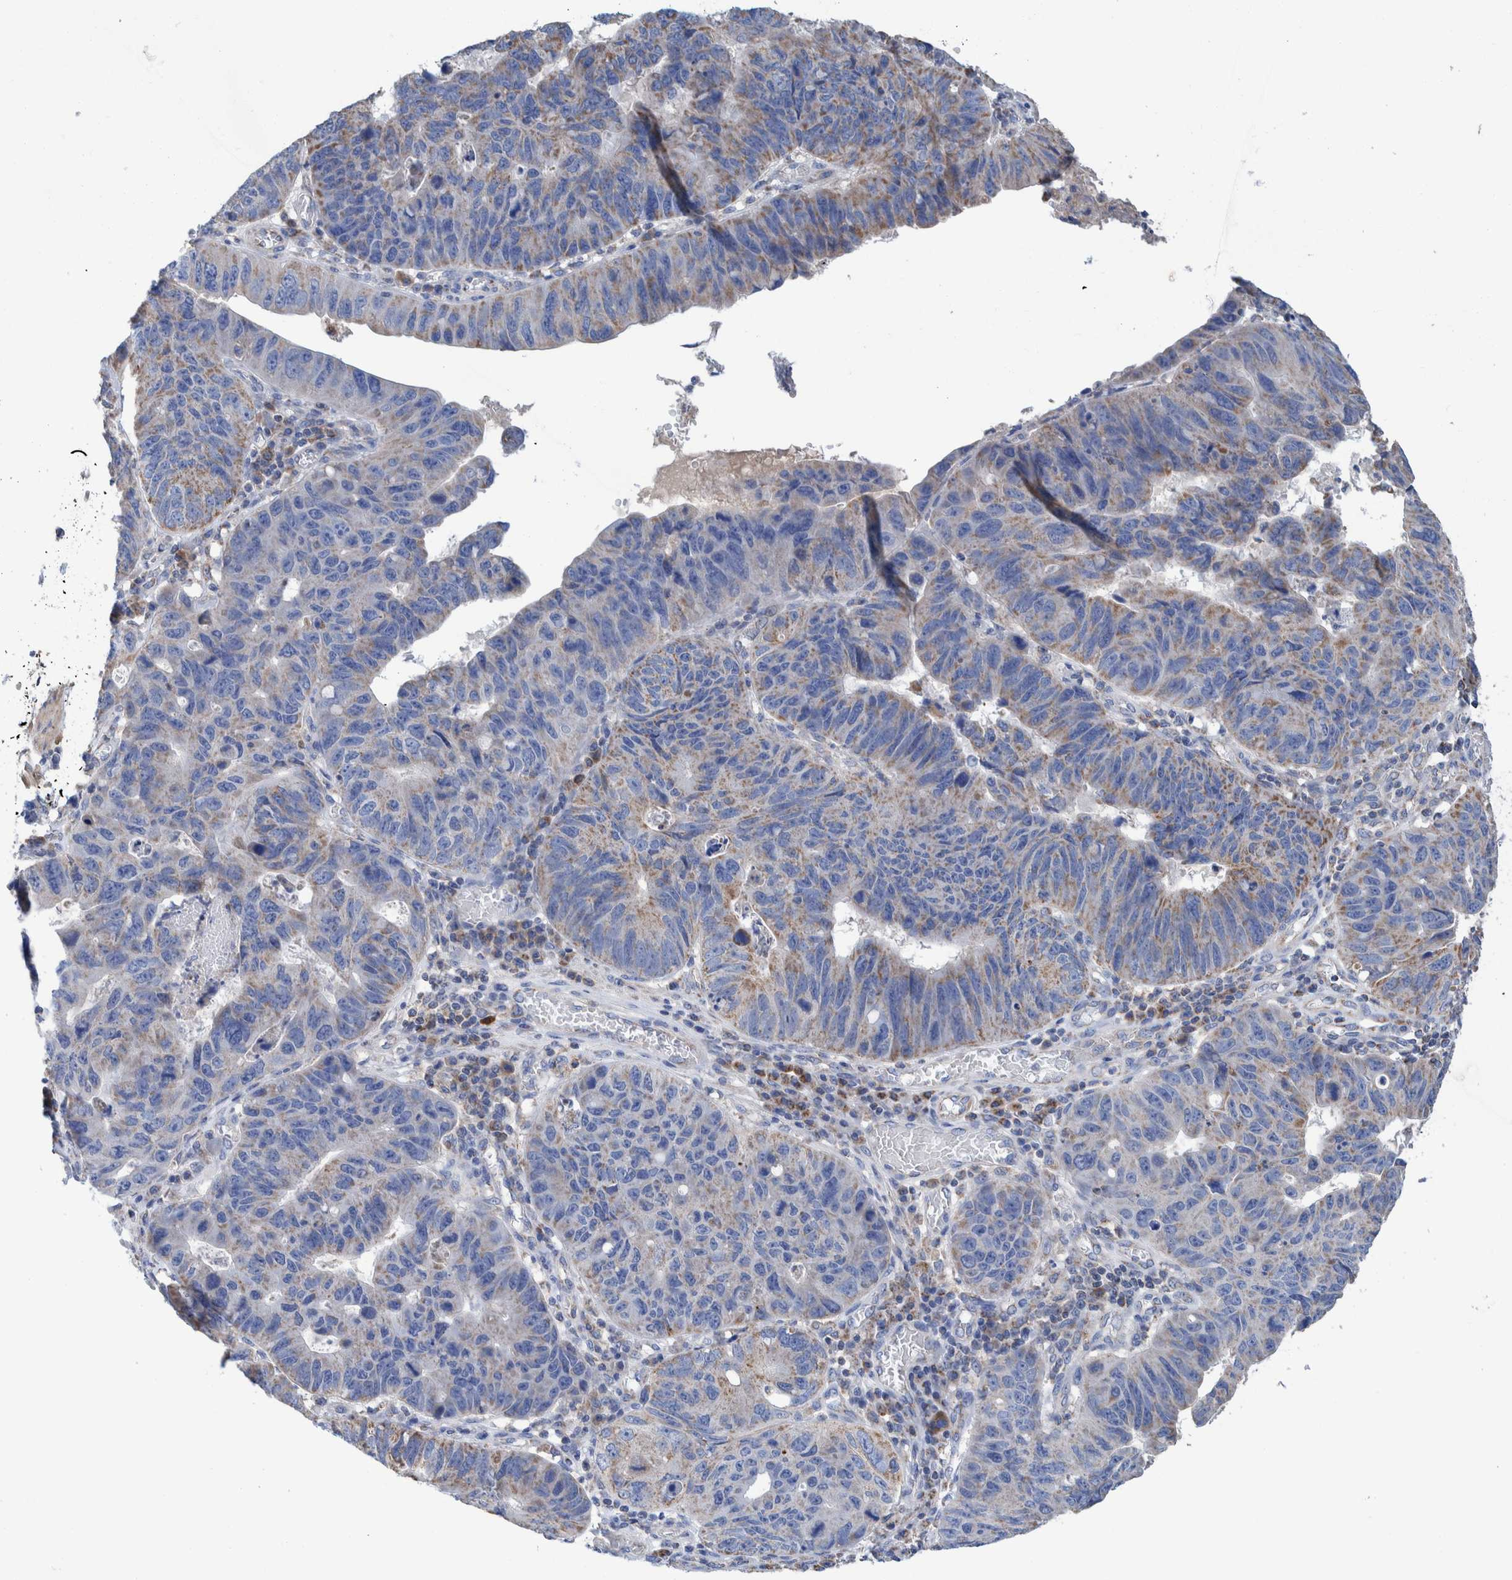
{"staining": {"intensity": "moderate", "quantity": "<25%", "location": "cytoplasmic/membranous"}, "tissue": "stomach cancer", "cell_type": "Tumor cells", "image_type": "cancer", "snomed": [{"axis": "morphology", "description": "Adenocarcinoma, NOS"}, {"axis": "topography", "description": "Stomach"}], "caption": "Protein staining of stomach cancer tissue demonstrates moderate cytoplasmic/membranous positivity in approximately <25% of tumor cells.", "gene": "DECR1", "patient": {"sex": "male", "age": 59}}